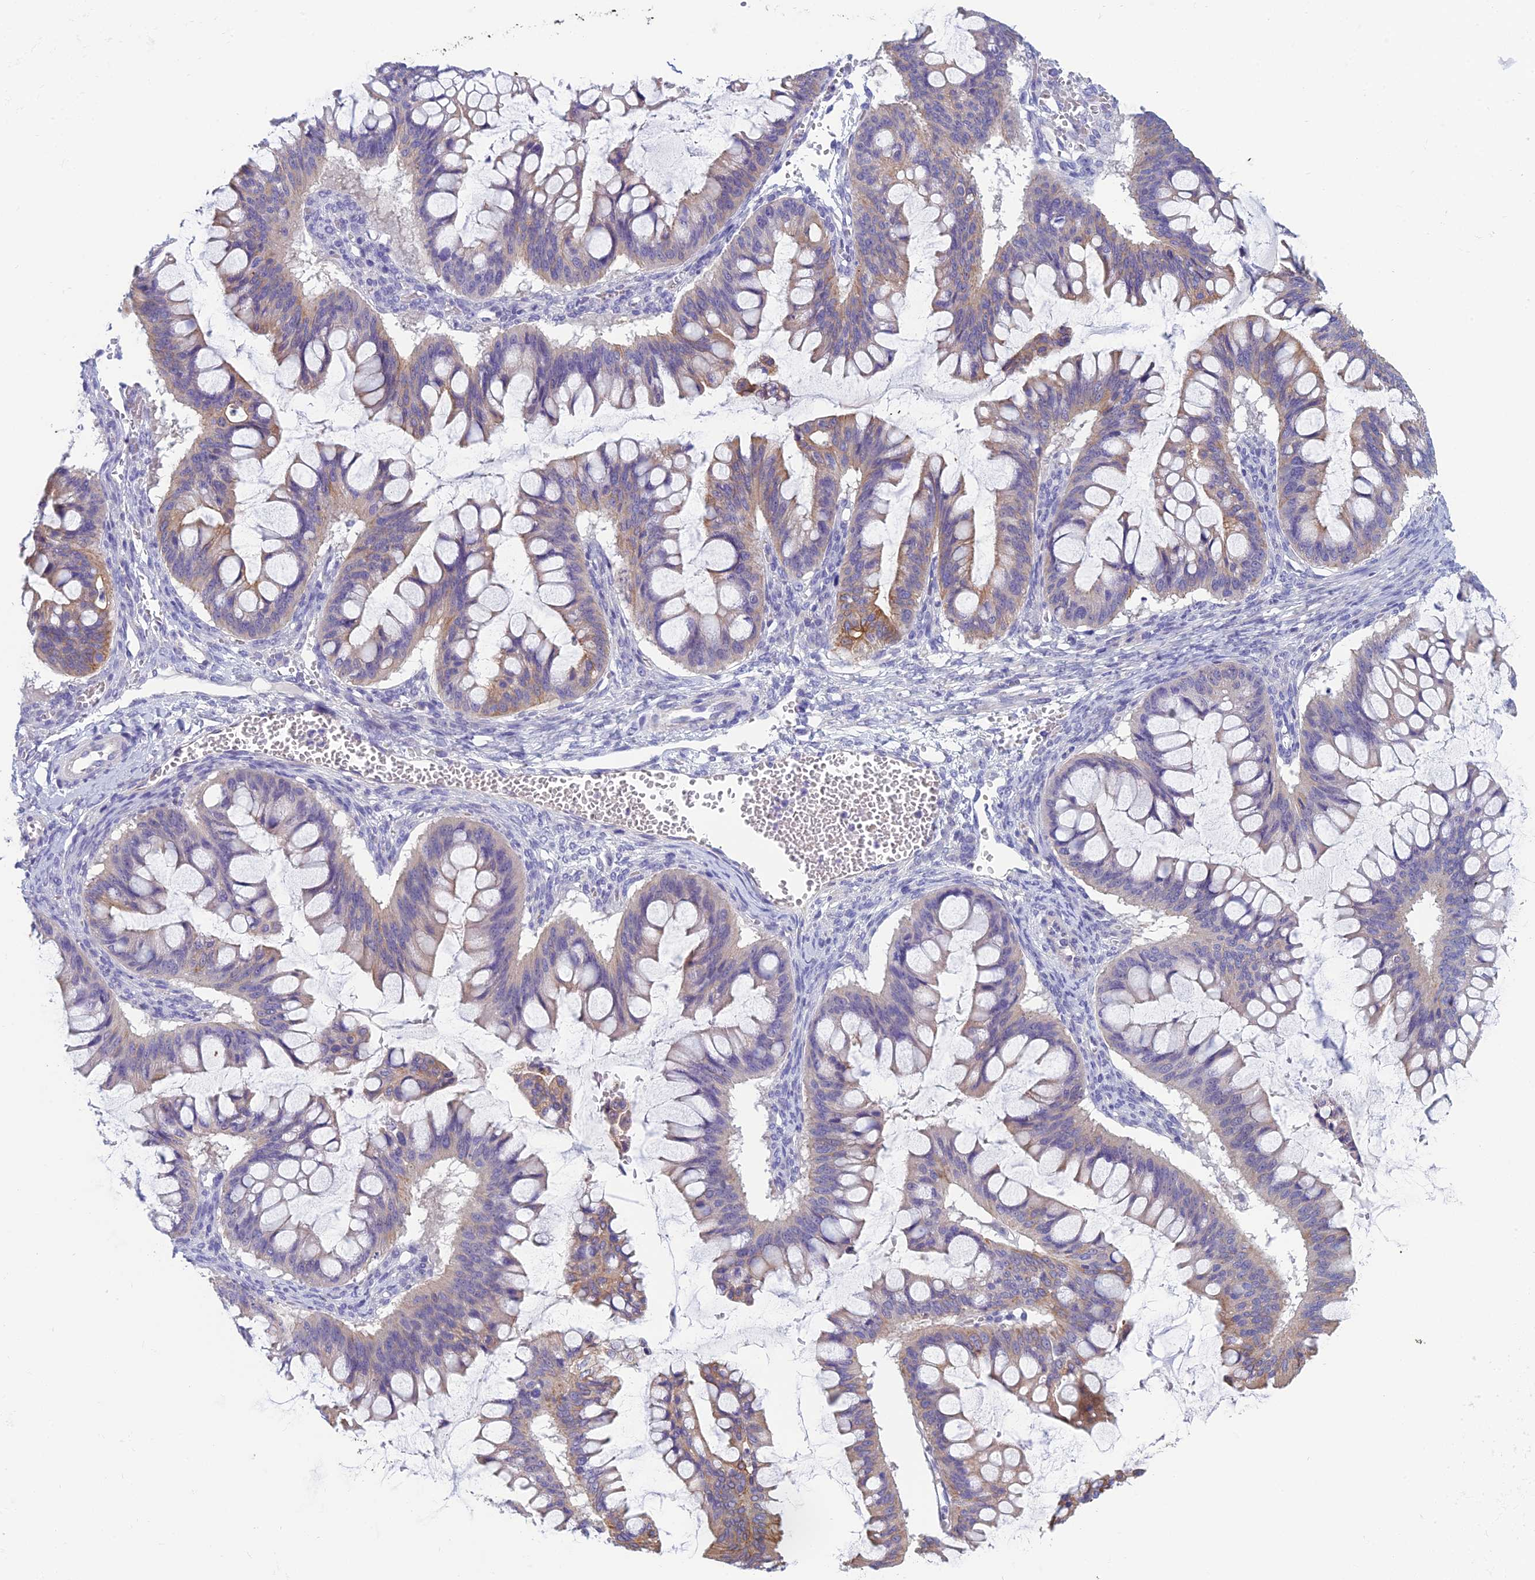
{"staining": {"intensity": "weak", "quantity": "25%-75%", "location": "cytoplasmic/membranous"}, "tissue": "ovarian cancer", "cell_type": "Tumor cells", "image_type": "cancer", "snomed": [{"axis": "morphology", "description": "Cystadenocarcinoma, mucinous, NOS"}, {"axis": "topography", "description": "Ovary"}], "caption": "Tumor cells show low levels of weak cytoplasmic/membranous positivity in about 25%-75% of cells in human ovarian cancer (mucinous cystadenocarcinoma). The protein of interest is shown in brown color, while the nuclei are stained blue.", "gene": "RBM41", "patient": {"sex": "female", "age": 73}}